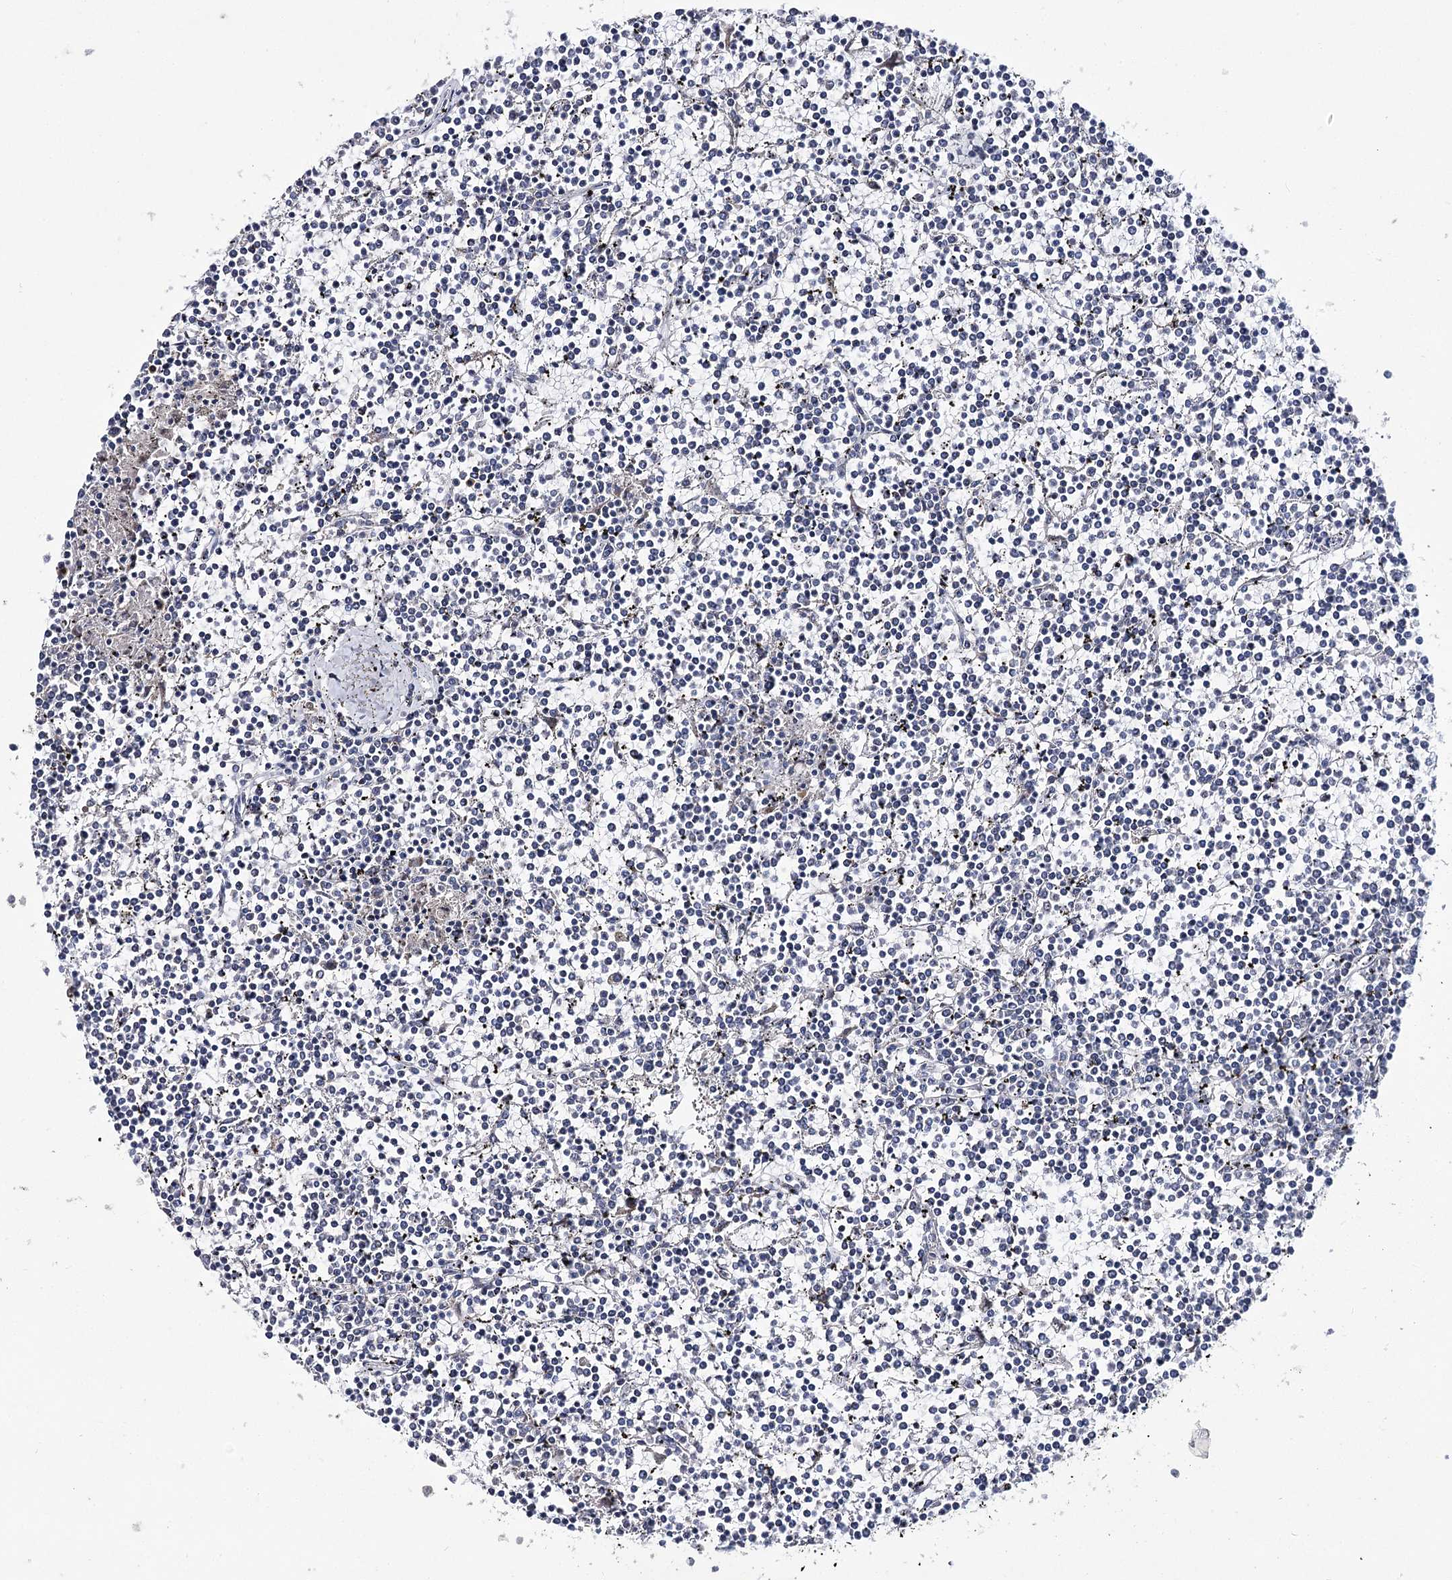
{"staining": {"intensity": "negative", "quantity": "none", "location": "none"}, "tissue": "lymphoma", "cell_type": "Tumor cells", "image_type": "cancer", "snomed": [{"axis": "morphology", "description": "Malignant lymphoma, non-Hodgkin's type, Low grade"}, {"axis": "topography", "description": "Spleen"}], "caption": "DAB immunohistochemical staining of lymphoma shows no significant staining in tumor cells.", "gene": "NRAP", "patient": {"sex": "female", "age": 19}}